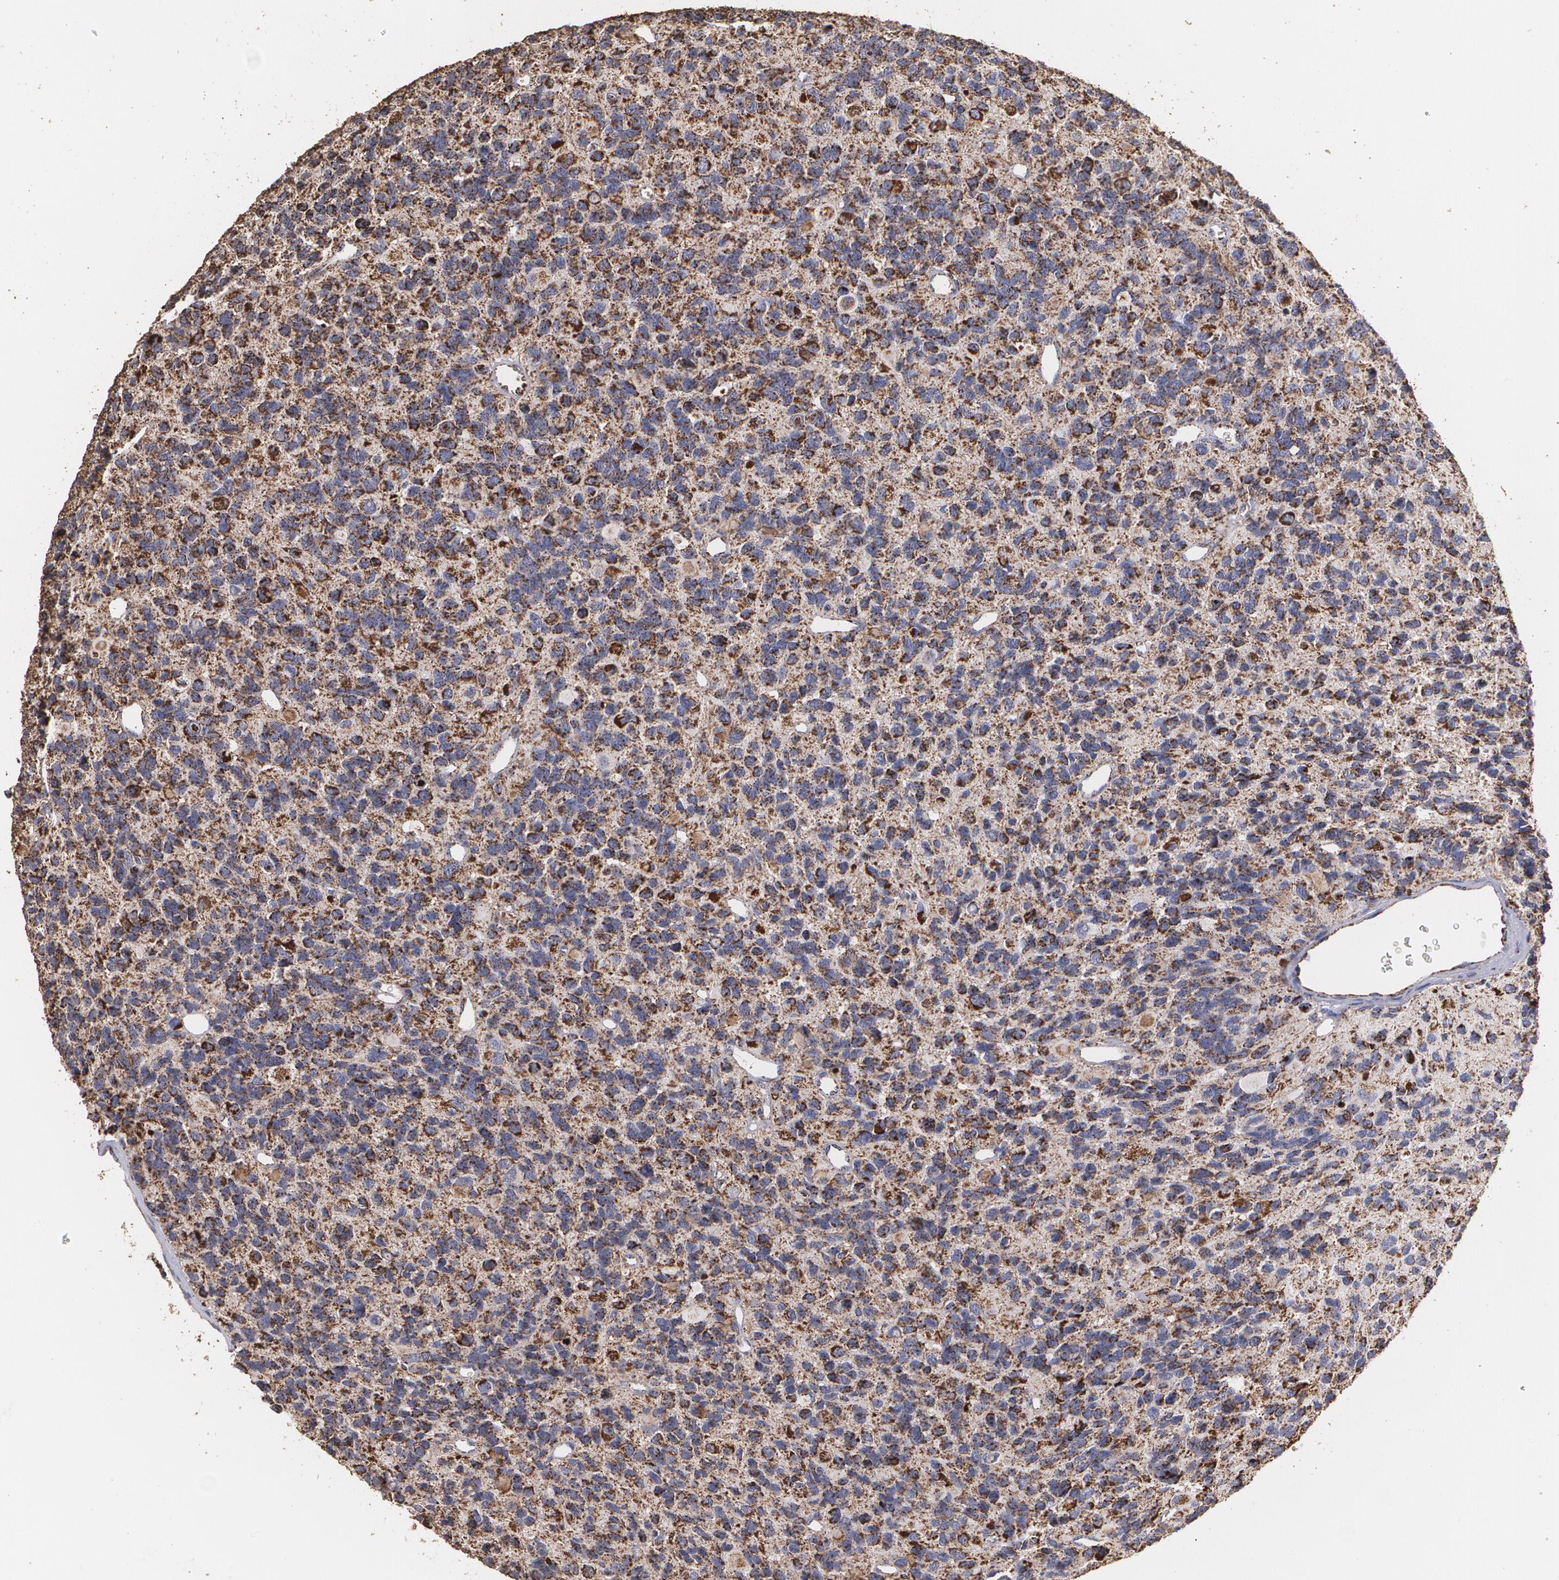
{"staining": {"intensity": "moderate", "quantity": ">75%", "location": "cytoplasmic/membranous"}, "tissue": "glioma", "cell_type": "Tumor cells", "image_type": "cancer", "snomed": [{"axis": "morphology", "description": "Glioma, malignant, High grade"}, {"axis": "topography", "description": "Brain"}], "caption": "The immunohistochemical stain labels moderate cytoplasmic/membranous expression in tumor cells of glioma tissue. Using DAB (brown) and hematoxylin (blue) stains, captured at high magnification using brightfield microscopy.", "gene": "HSPD1", "patient": {"sex": "male", "age": 77}}